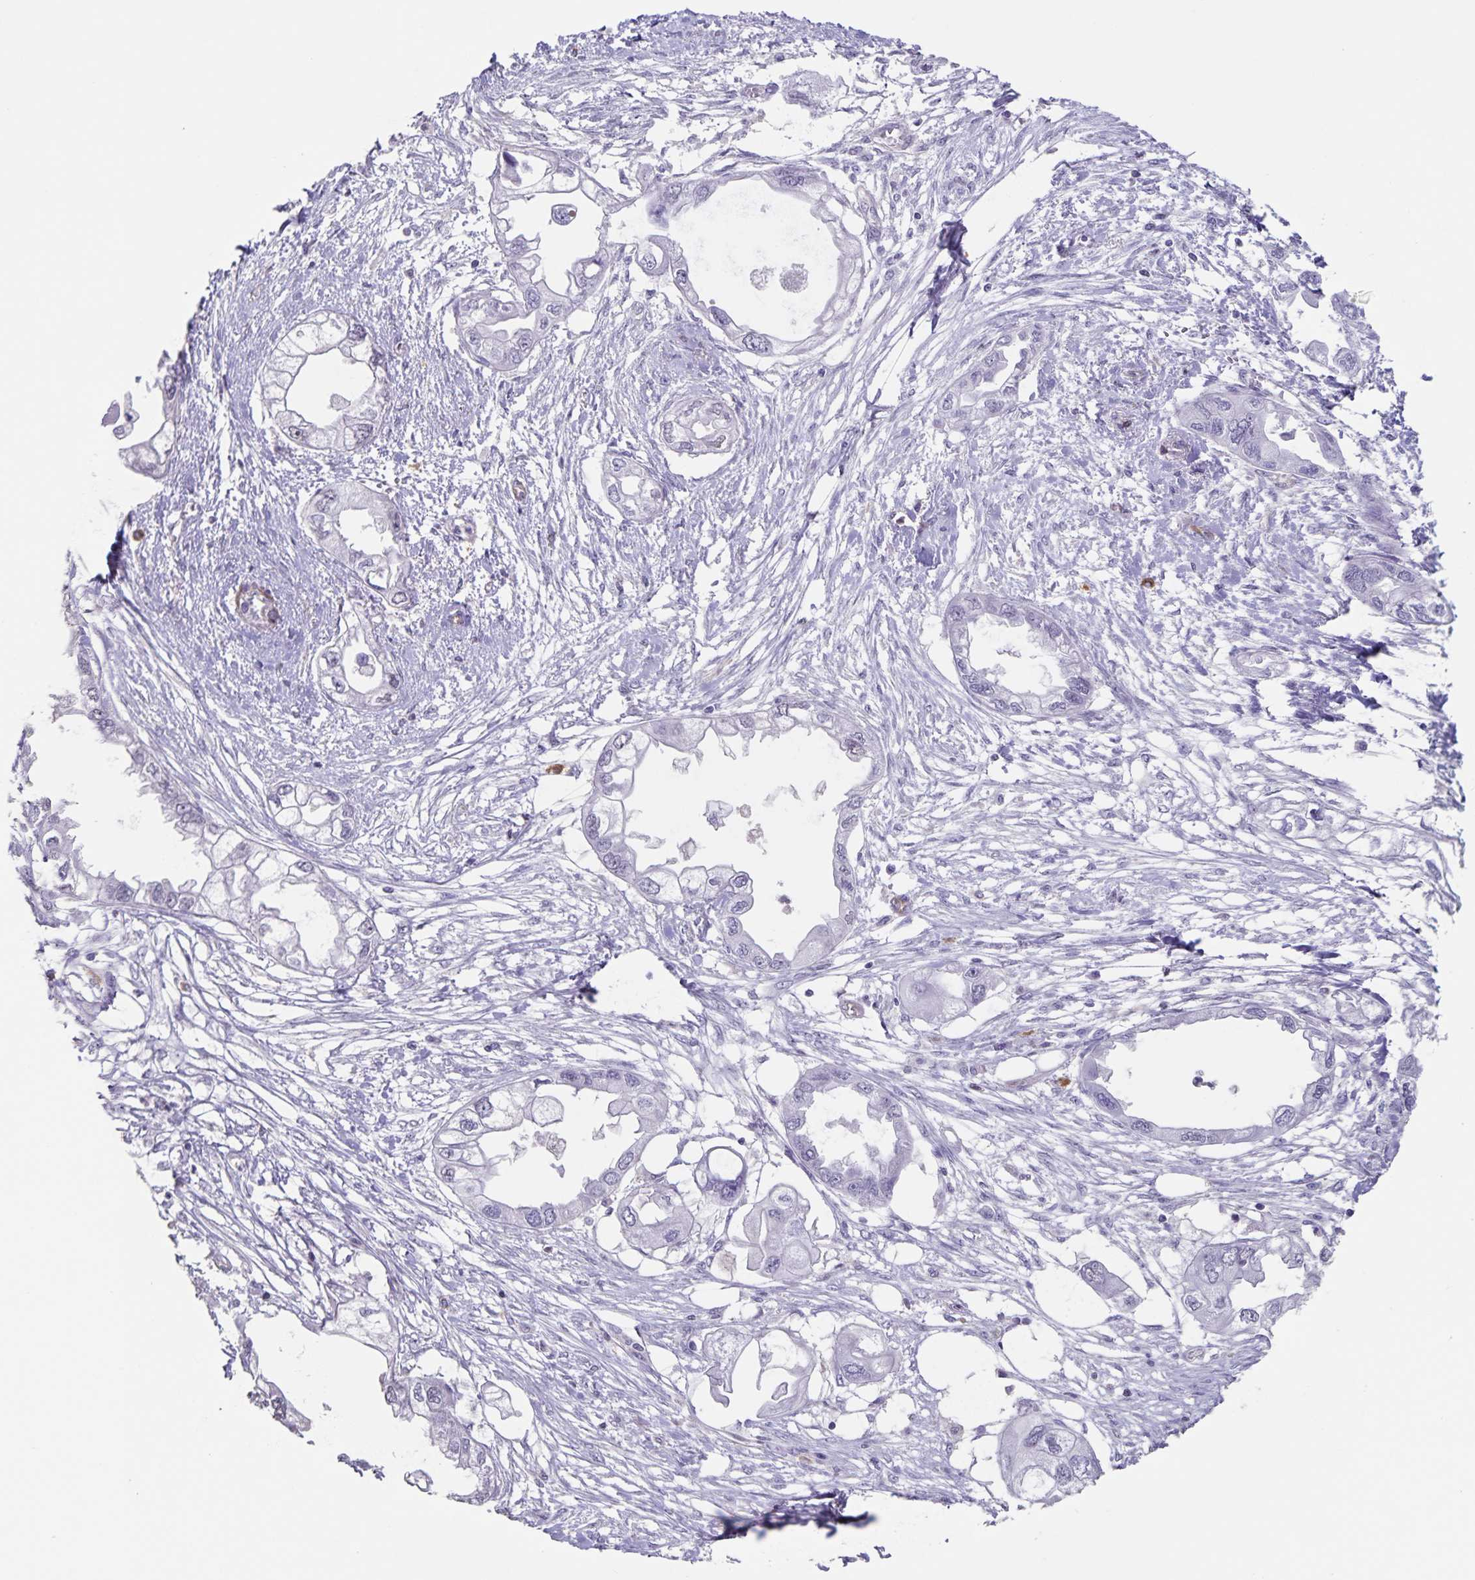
{"staining": {"intensity": "negative", "quantity": "none", "location": "none"}, "tissue": "endometrial cancer", "cell_type": "Tumor cells", "image_type": "cancer", "snomed": [{"axis": "morphology", "description": "Adenocarcinoma, NOS"}, {"axis": "morphology", "description": "Adenocarcinoma, metastatic, NOS"}, {"axis": "topography", "description": "Adipose tissue"}, {"axis": "topography", "description": "Endometrium"}], "caption": "Tumor cells are negative for brown protein staining in endometrial cancer. (DAB (3,3'-diaminobenzidine) IHC, high magnification).", "gene": "SYNM", "patient": {"sex": "female", "age": 67}}